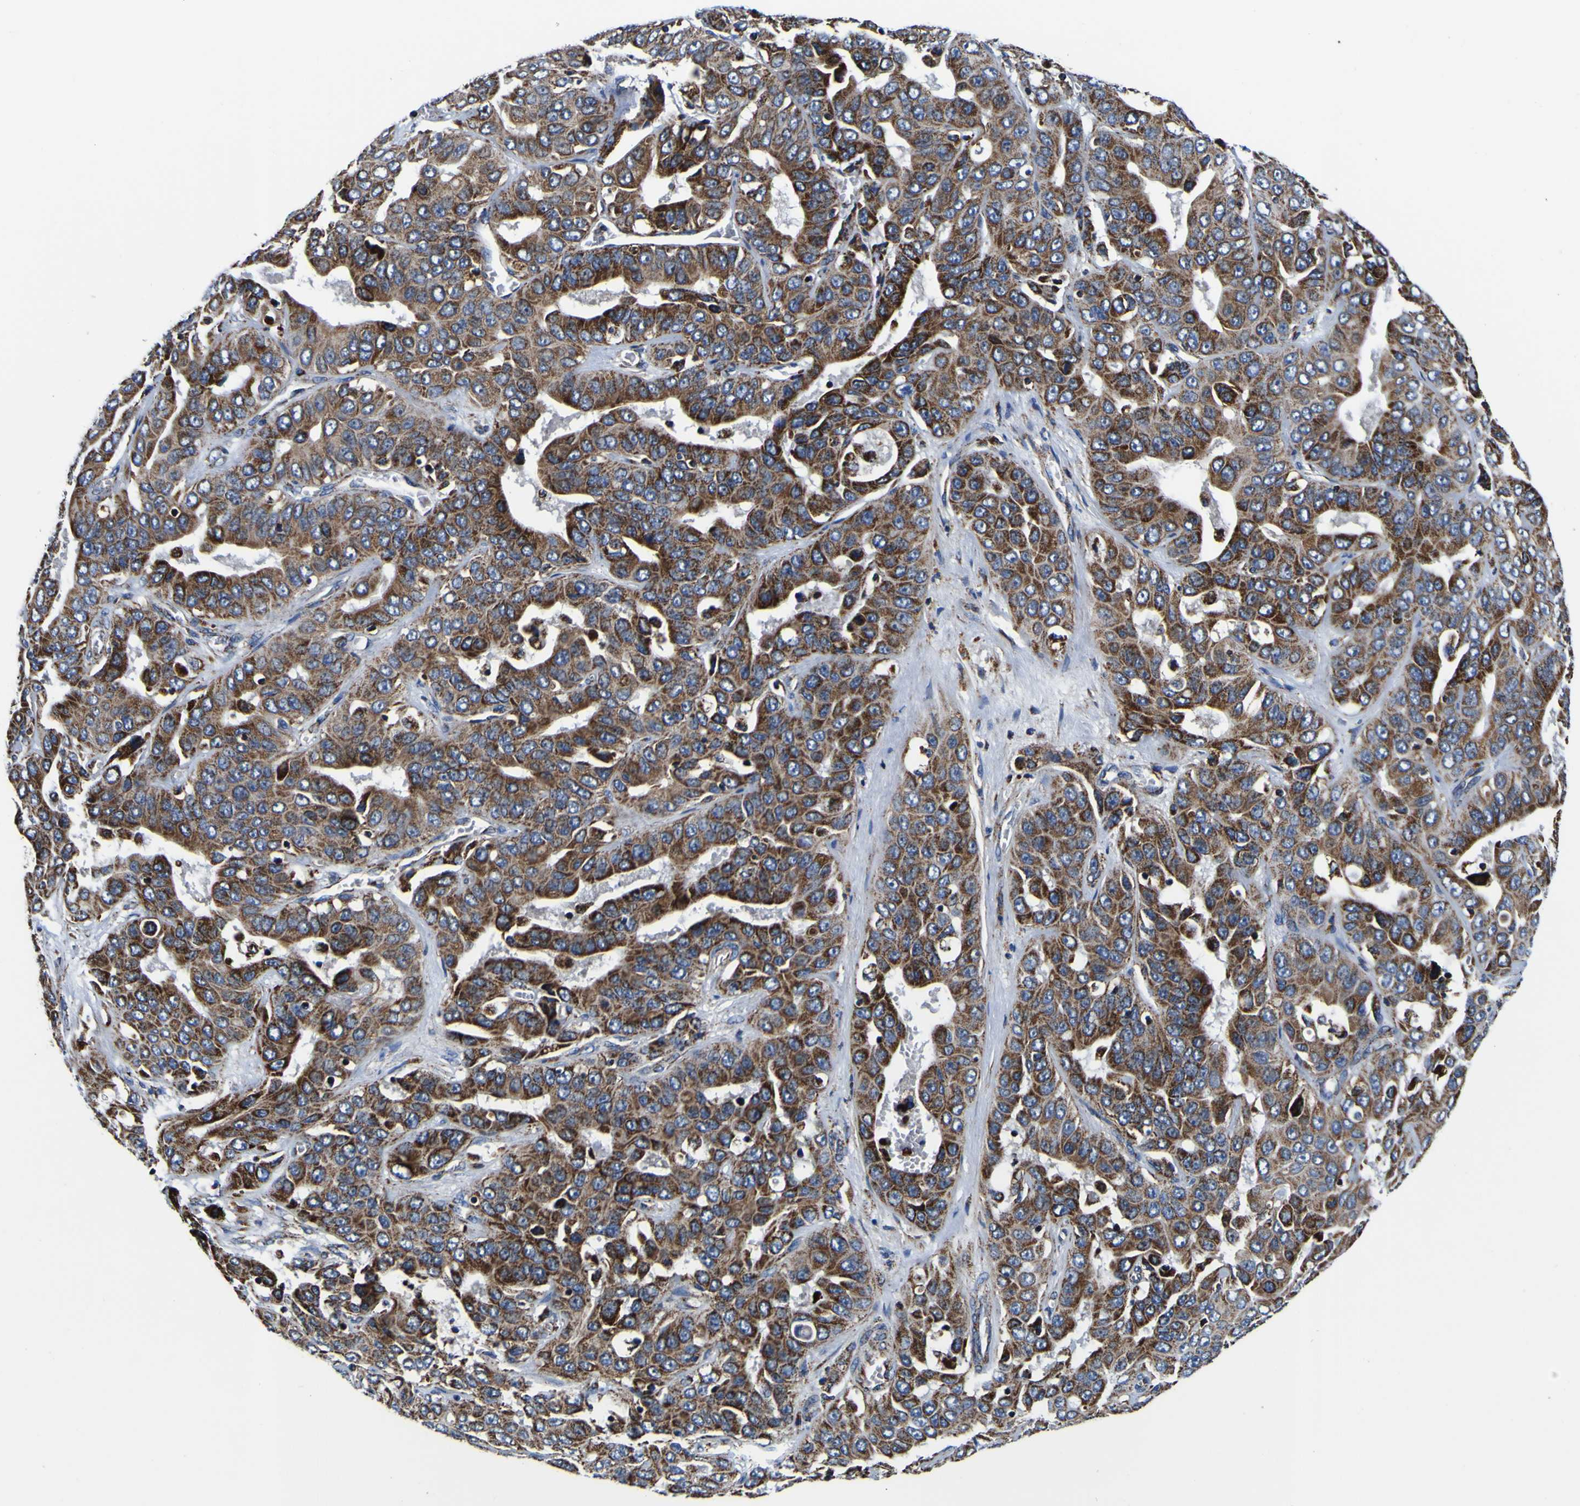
{"staining": {"intensity": "strong", "quantity": ">75%", "location": "cytoplasmic/membranous"}, "tissue": "liver cancer", "cell_type": "Tumor cells", "image_type": "cancer", "snomed": [{"axis": "morphology", "description": "Cholangiocarcinoma"}, {"axis": "topography", "description": "Liver"}], "caption": "IHC image of human liver cholangiocarcinoma stained for a protein (brown), which reveals high levels of strong cytoplasmic/membranous positivity in about >75% of tumor cells.", "gene": "PTRH2", "patient": {"sex": "female", "age": 52}}